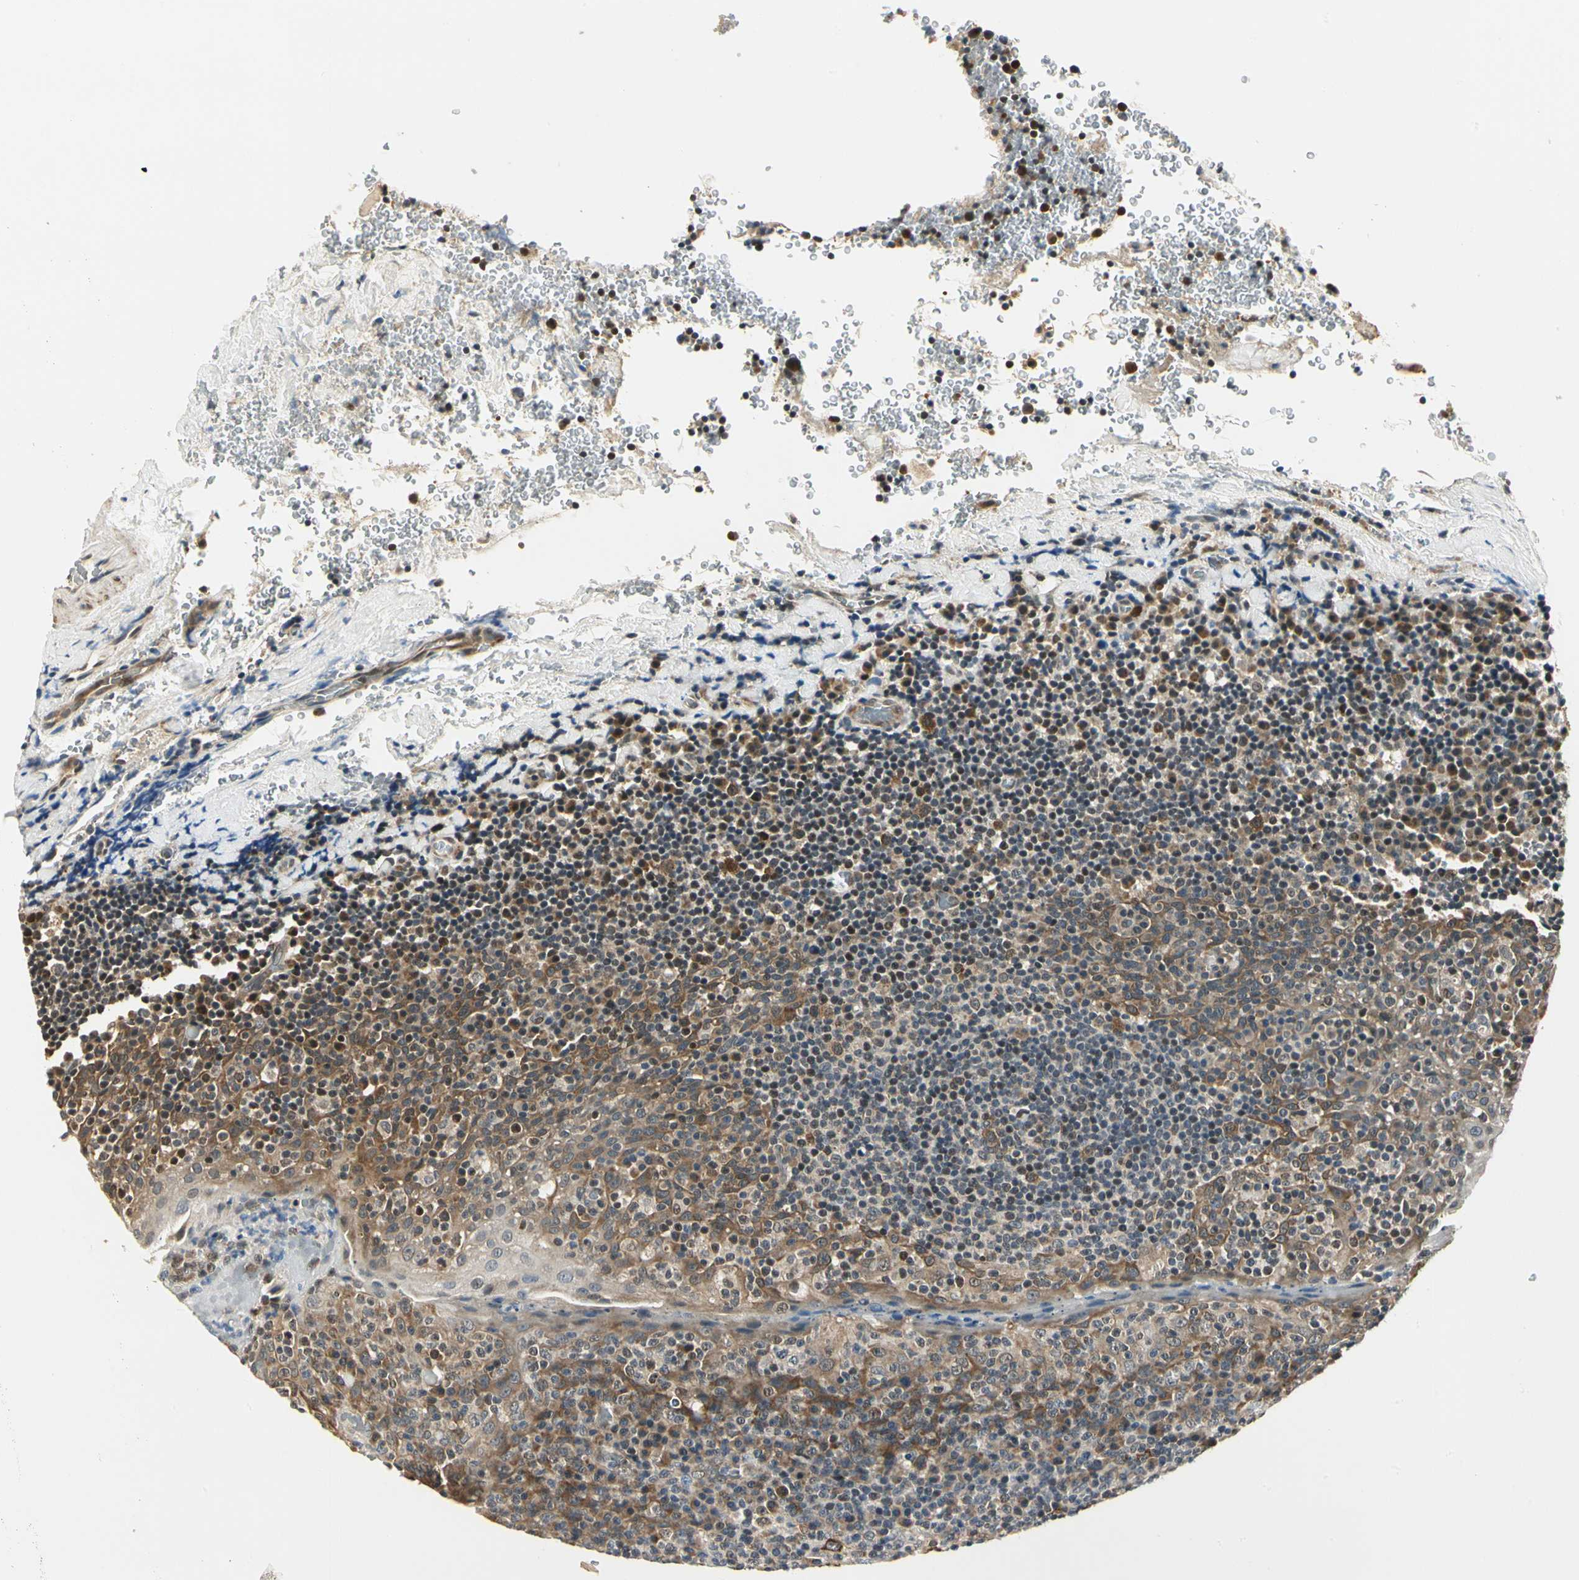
{"staining": {"intensity": "moderate", "quantity": ">75%", "location": "cytoplasmic/membranous"}, "tissue": "tonsil", "cell_type": "Germinal center cells", "image_type": "normal", "snomed": [{"axis": "morphology", "description": "Normal tissue, NOS"}, {"axis": "topography", "description": "Tonsil"}], "caption": "DAB immunohistochemical staining of unremarkable human tonsil displays moderate cytoplasmic/membranous protein staining in about >75% of germinal center cells.", "gene": "PDK2", "patient": {"sex": "male", "age": 17}}